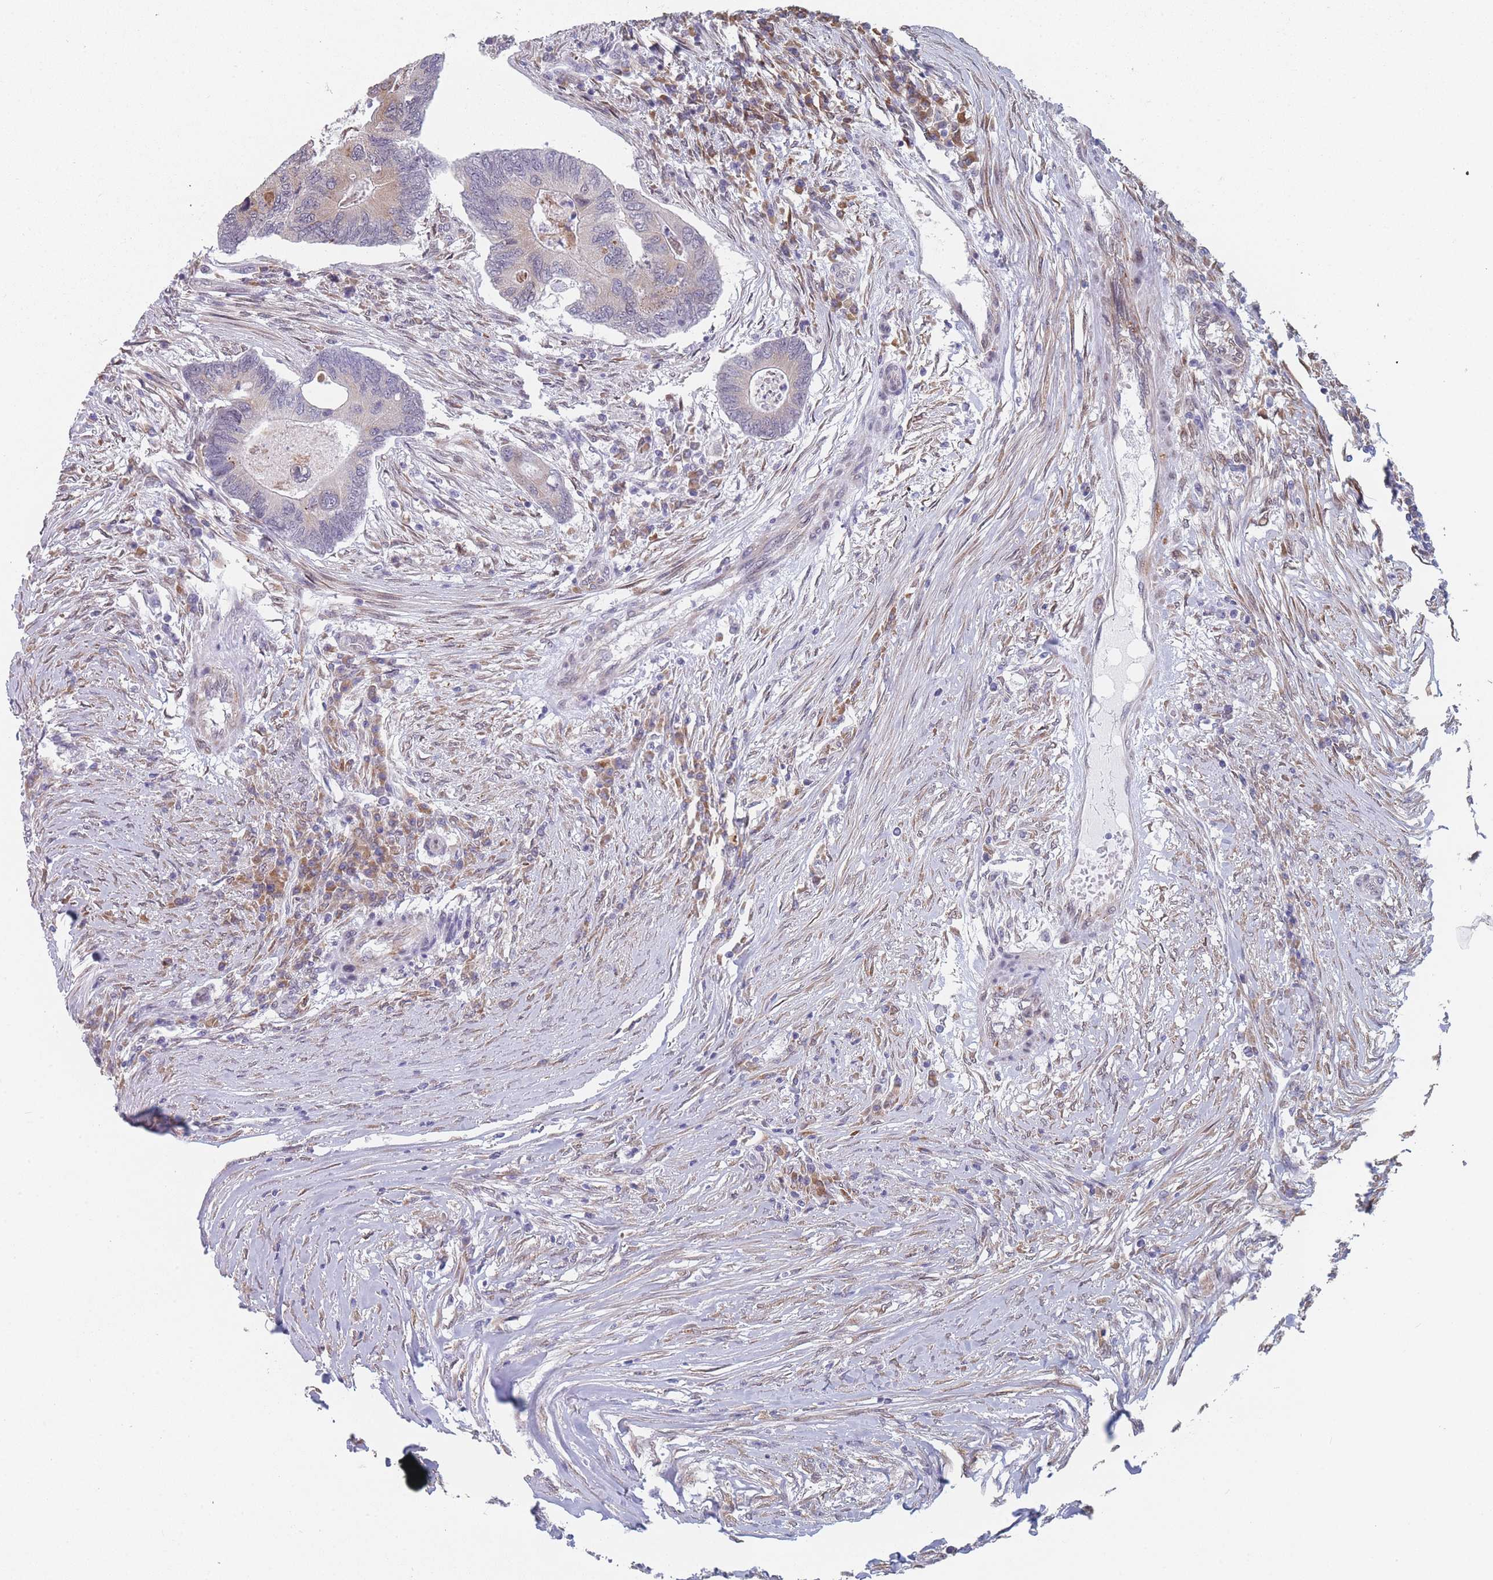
{"staining": {"intensity": "weak", "quantity": "25%-75%", "location": "cytoplasmic/membranous"}, "tissue": "colorectal cancer", "cell_type": "Tumor cells", "image_type": "cancer", "snomed": [{"axis": "morphology", "description": "Adenocarcinoma, NOS"}, {"axis": "topography", "description": "Colon"}], "caption": "Colorectal adenocarcinoma stained for a protein (brown) shows weak cytoplasmic/membranous positive staining in about 25%-75% of tumor cells.", "gene": "TMED10", "patient": {"sex": "female", "age": 67}}